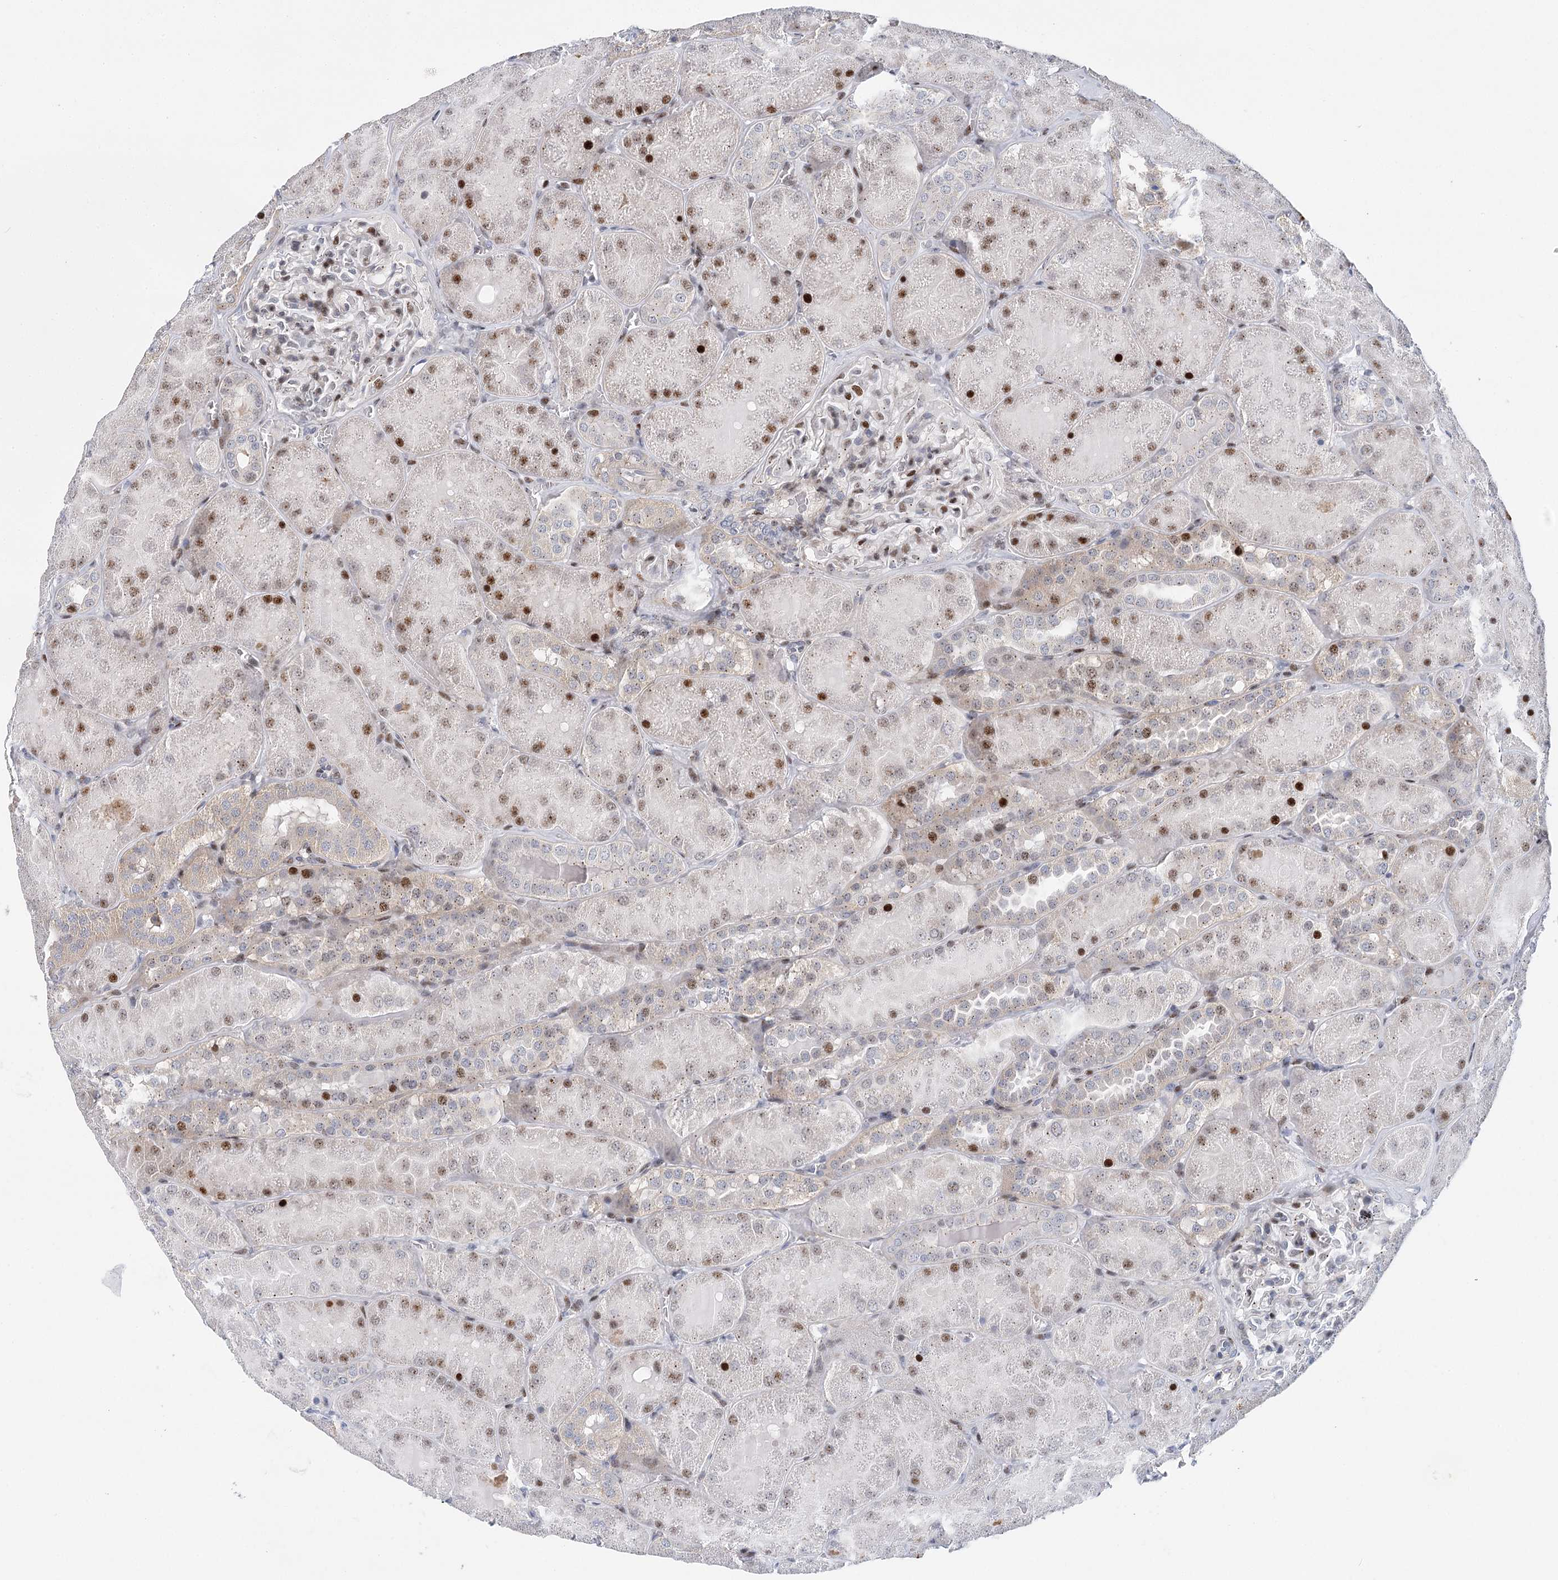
{"staining": {"intensity": "moderate", "quantity": "<25%", "location": "nuclear"}, "tissue": "kidney", "cell_type": "Cells in glomeruli", "image_type": "normal", "snomed": [{"axis": "morphology", "description": "Normal tissue, NOS"}, {"axis": "topography", "description": "Kidney"}], "caption": "Brown immunohistochemical staining in normal kidney shows moderate nuclear positivity in approximately <25% of cells in glomeruli. (brown staining indicates protein expression, while blue staining denotes nuclei).", "gene": "CAMTA1", "patient": {"sex": "male", "age": 28}}